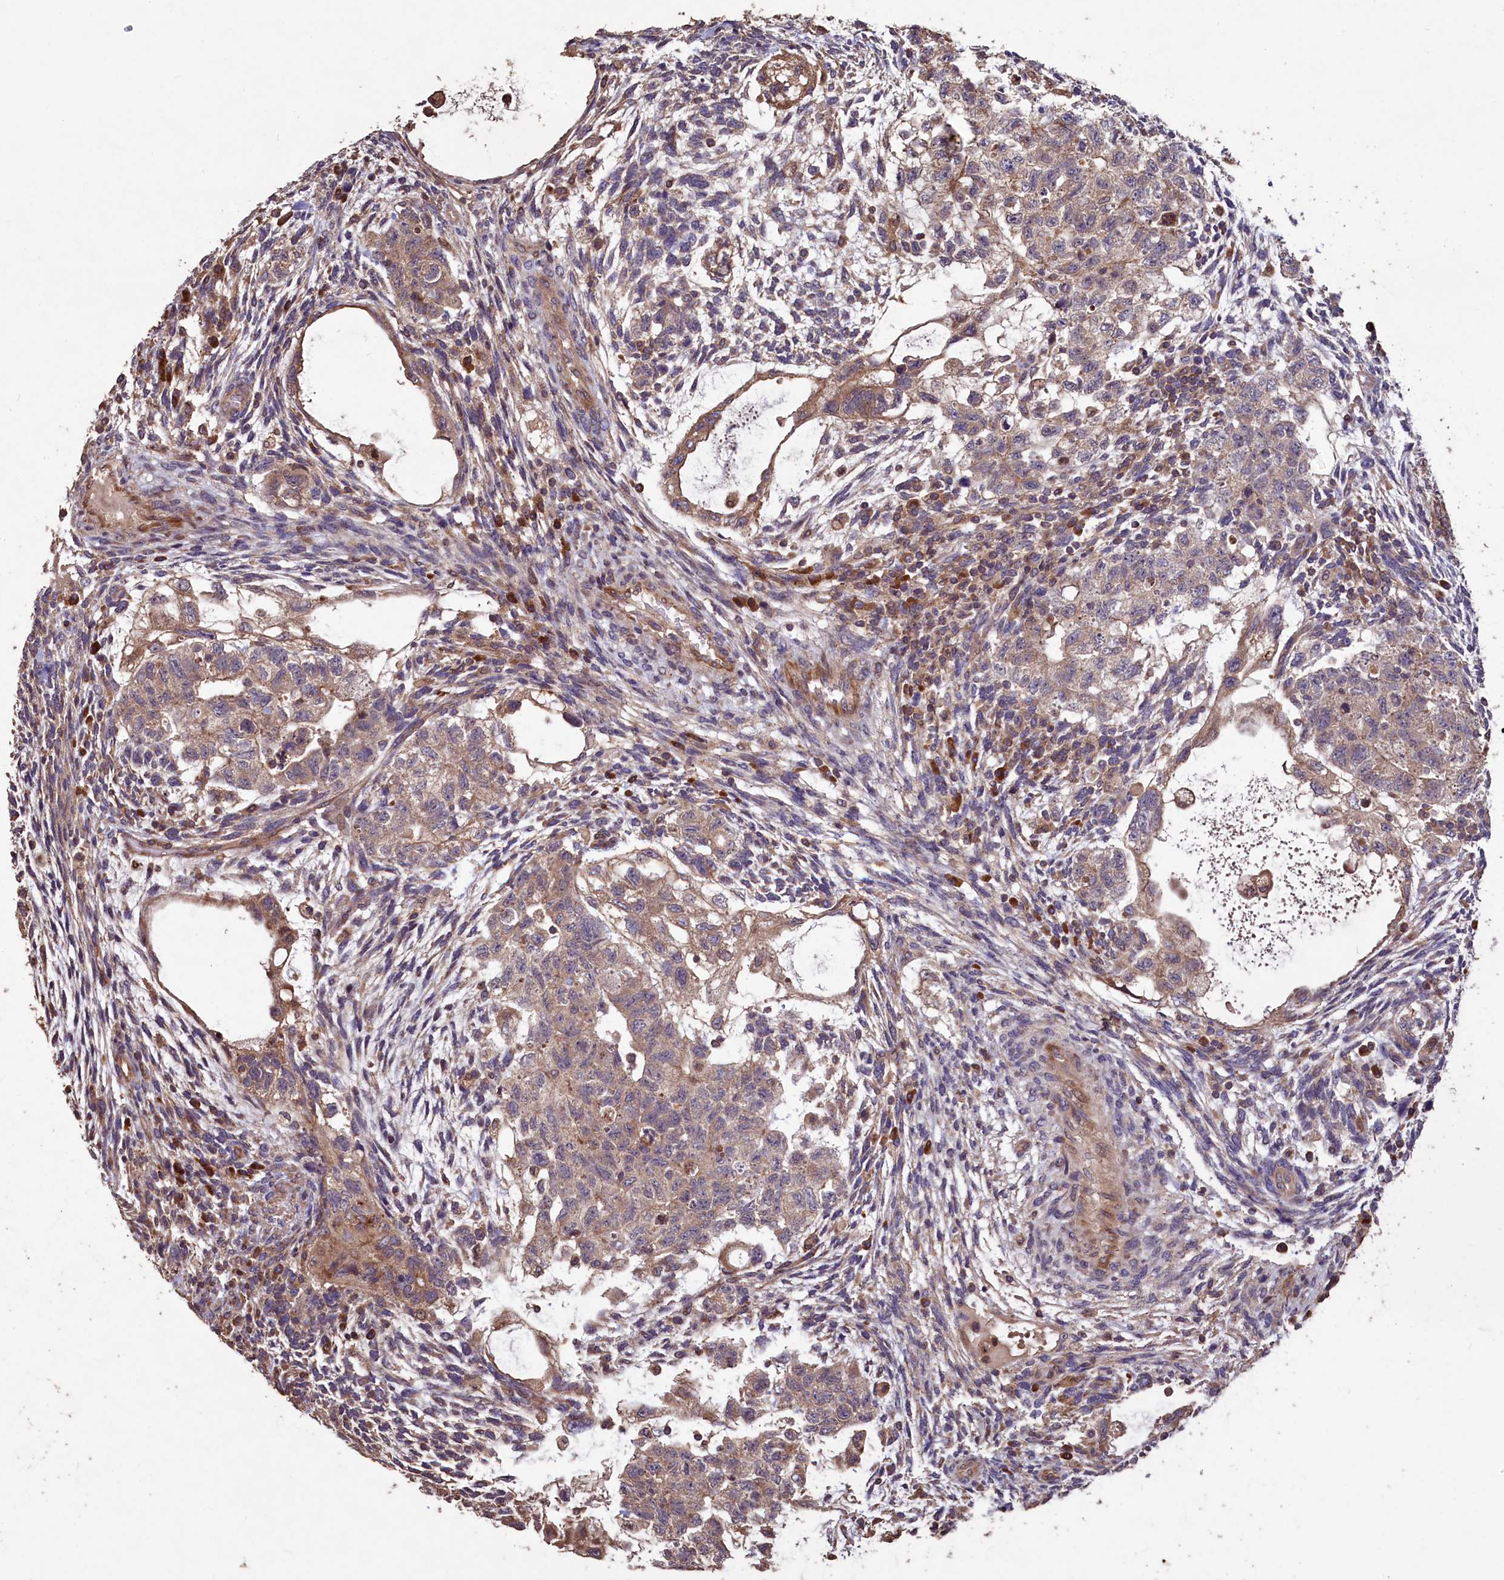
{"staining": {"intensity": "moderate", "quantity": "25%-75%", "location": "cytoplasmic/membranous"}, "tissue": "testis cancer", "cell_type": "Tumor cells", "image_type": "cancer", "snomed": [{"axis": "morphology", "description": "Carcinoma, Embryonal, NOS"}, {"axis": "topography", "description": "Testis"}], "caption": "Protein expression analysis of human testis cancer reveals moderate cytoplasmic/membranous positivity in approximately 25%-75% of tumor cells.", "gene": "TMEM98", "patient": {"sex": "male", "age": 36}}